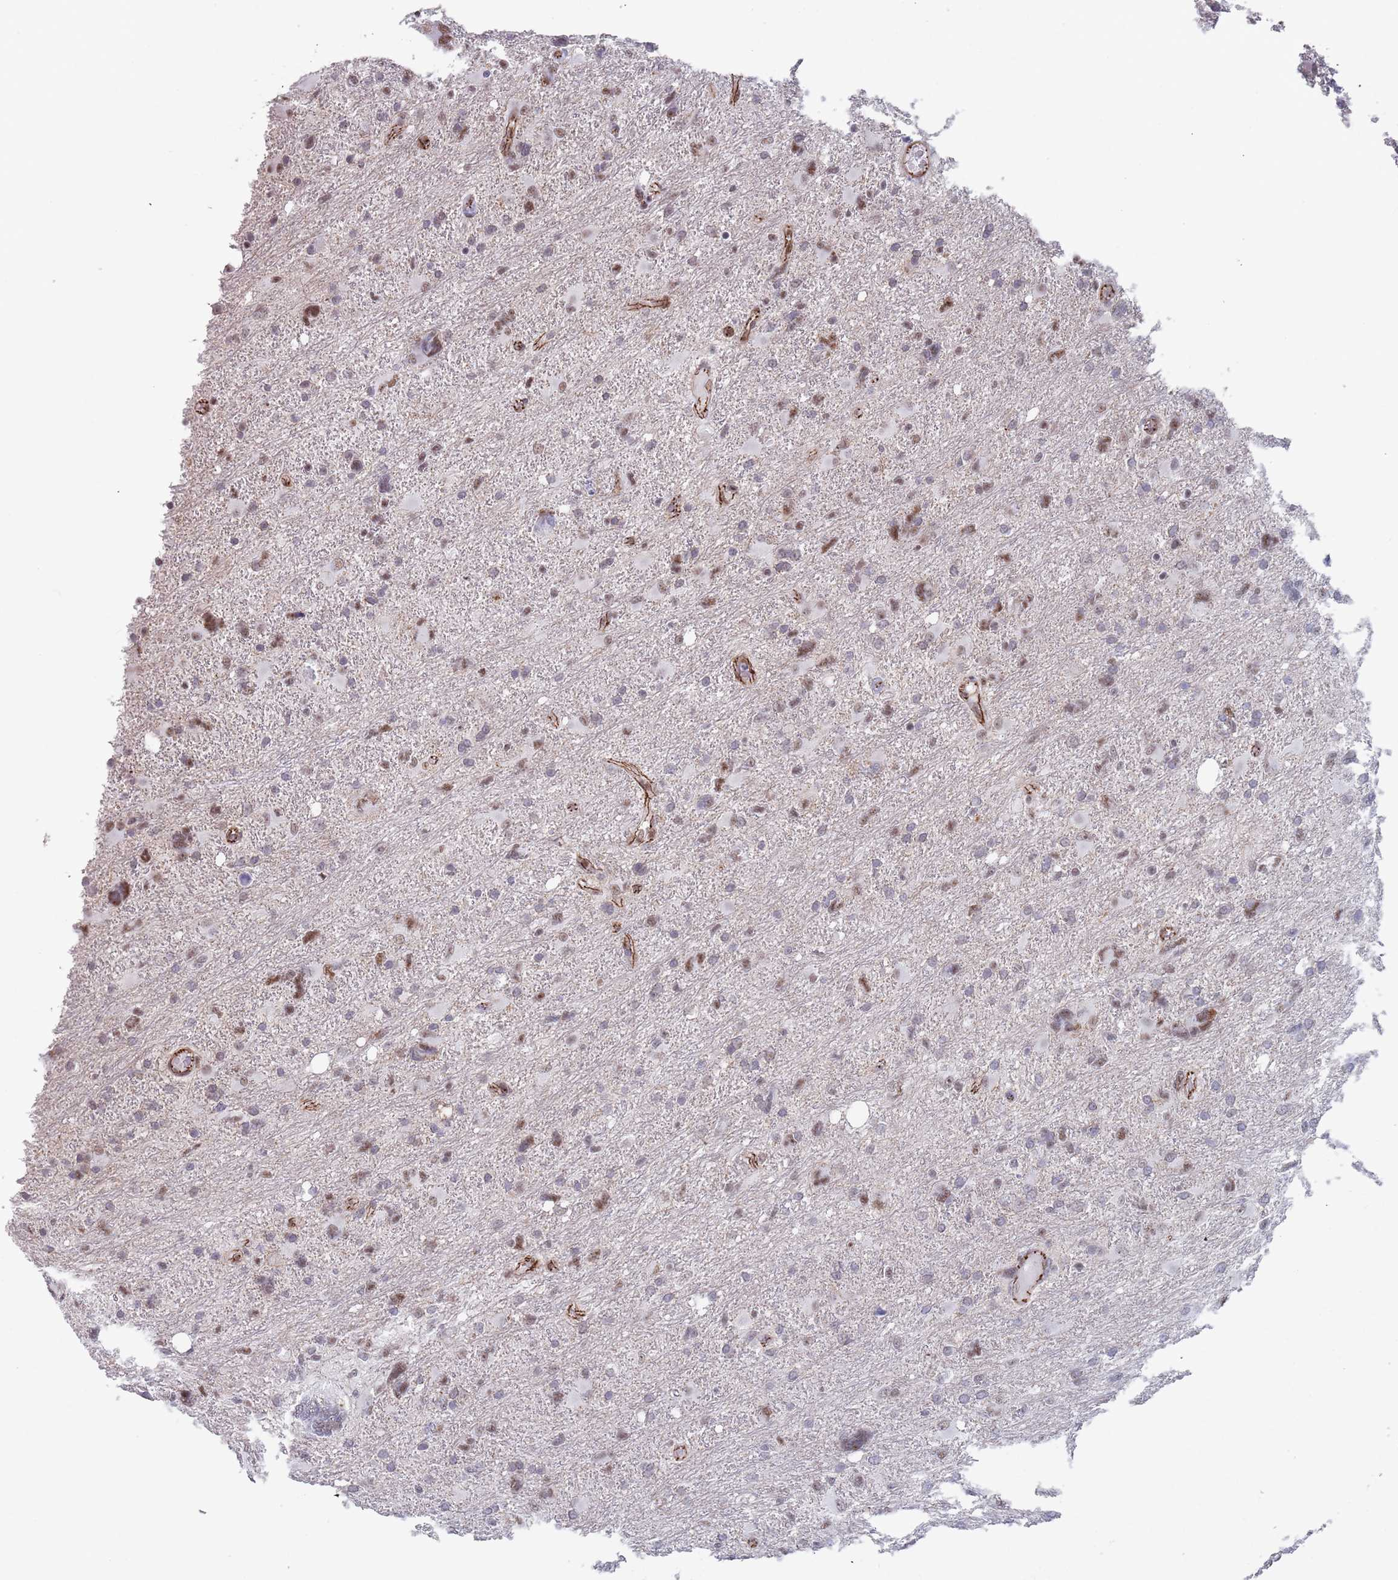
{"staining": {"intensity": "weak", "quantity": "25%-75%", "location": "nuclear"}, "tissue": "glioma", "cell_type": "Tumor cells", "image_type": "cancer", "snomed": [{"axis": "morphology", "description": "Glioma, malignant, High grade"}, {"axis": "topography", "description": "Brain"}], "caption": "A histopathology image of glioma stained for a protein shows weak nuclear brown staining in tumor cells. The protein of interest is shown in brown color, while the nuclei are stained blue.", "gene": "OR5A2", "patient": {"sex": "male", "age": 61}}